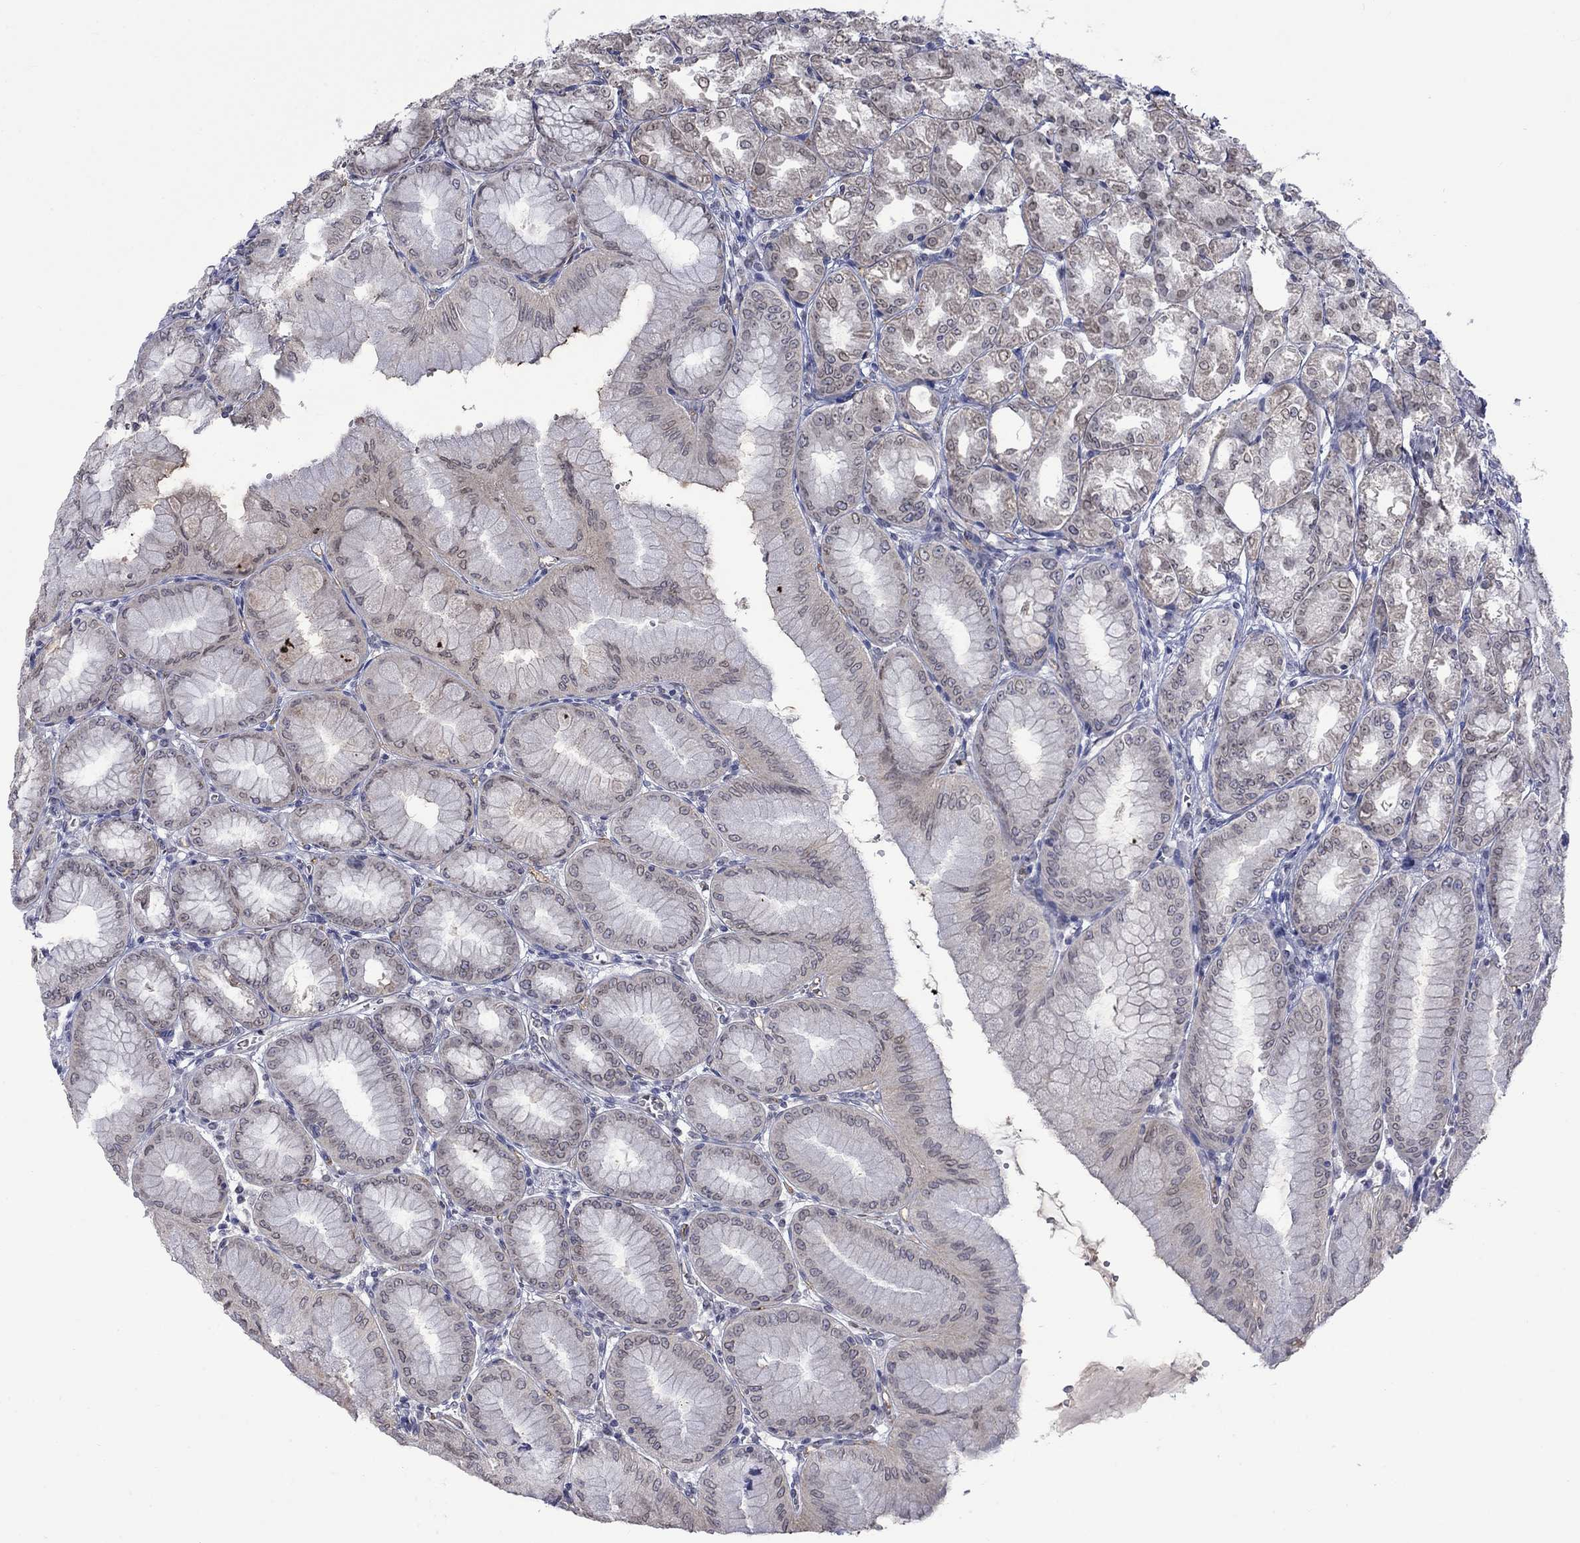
{"staining": {"intensity": "moderate", "quantity": "<25%", "location": "cytoplasmic/membranous"}, "tissue": "stomach", "cell_type": "Glandular cells", "image_type": "normal", "snomed": [{"axis": "morphology", "description": "Normal tissue, NOS"}, {"axis": "topography", "description": "Stomach, lower"}], "caption": "This histopathology image reveals IHC staining of benign stomach, with low moderate cytoplasmic/membranous staining in about <25% of glandular cells.", "gene": "NSMF", "patient": {"sex": "male", "age": 71}}